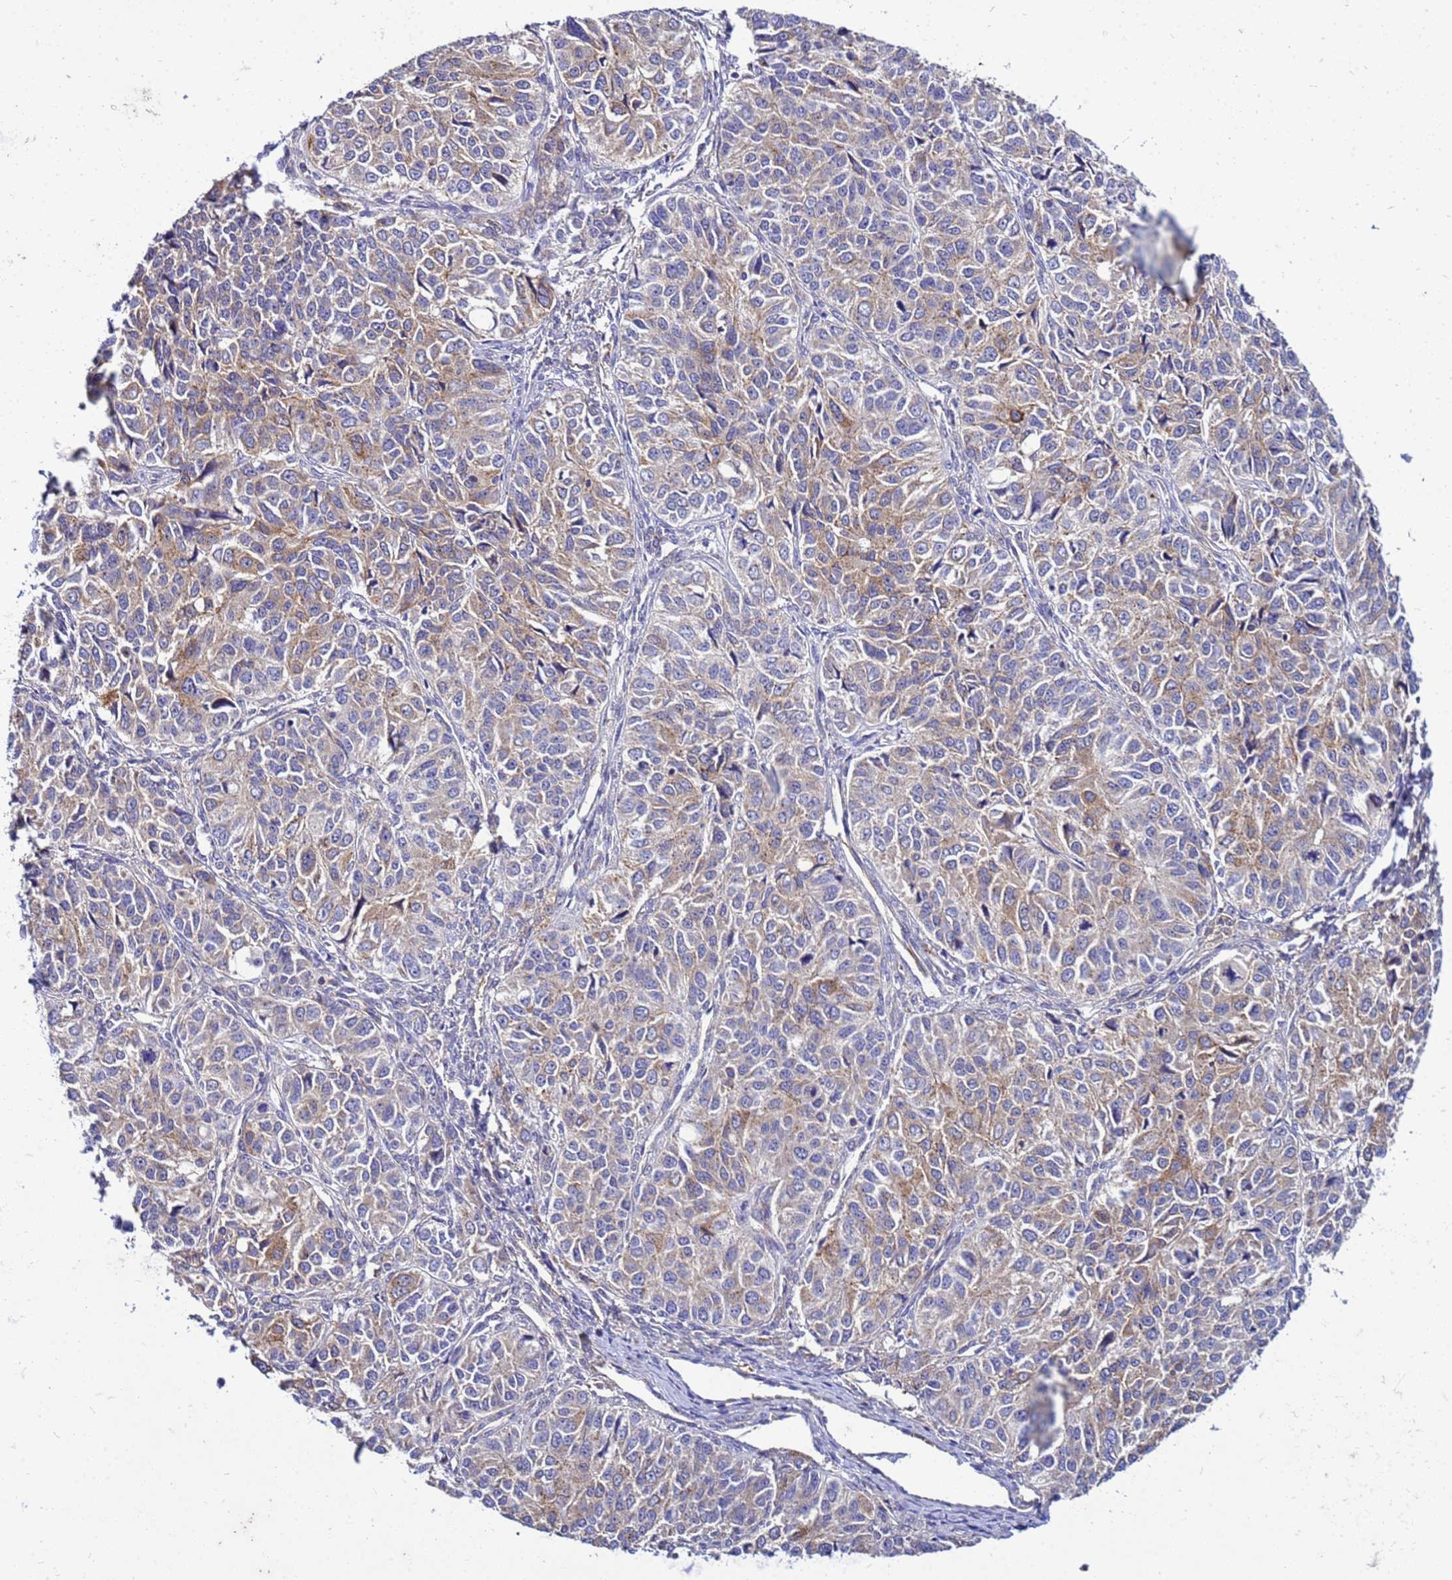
{"staining": {"intensity": "weak", "quantity": "25%-75%", "location": "cytoplasmic/membranous"}, "tissue": "ovarian cancer", "cell_type": "Tumor cells", "image_type": "cancer", "snomed": [{"axis": "morphology", "description": "Carcinoma, endometroid"}, {"axis": "topography", "description": "Ovary"}], "caption": "Endometroid carcinoma (ovarian) stained with immunohistochemistry (IHC) exhibits weak cytoplasmic/membranous staining in approximately 25%-75% of tumor cells.", "gene": "PKD1", "patient": {"sex": "female", "age": 51}}